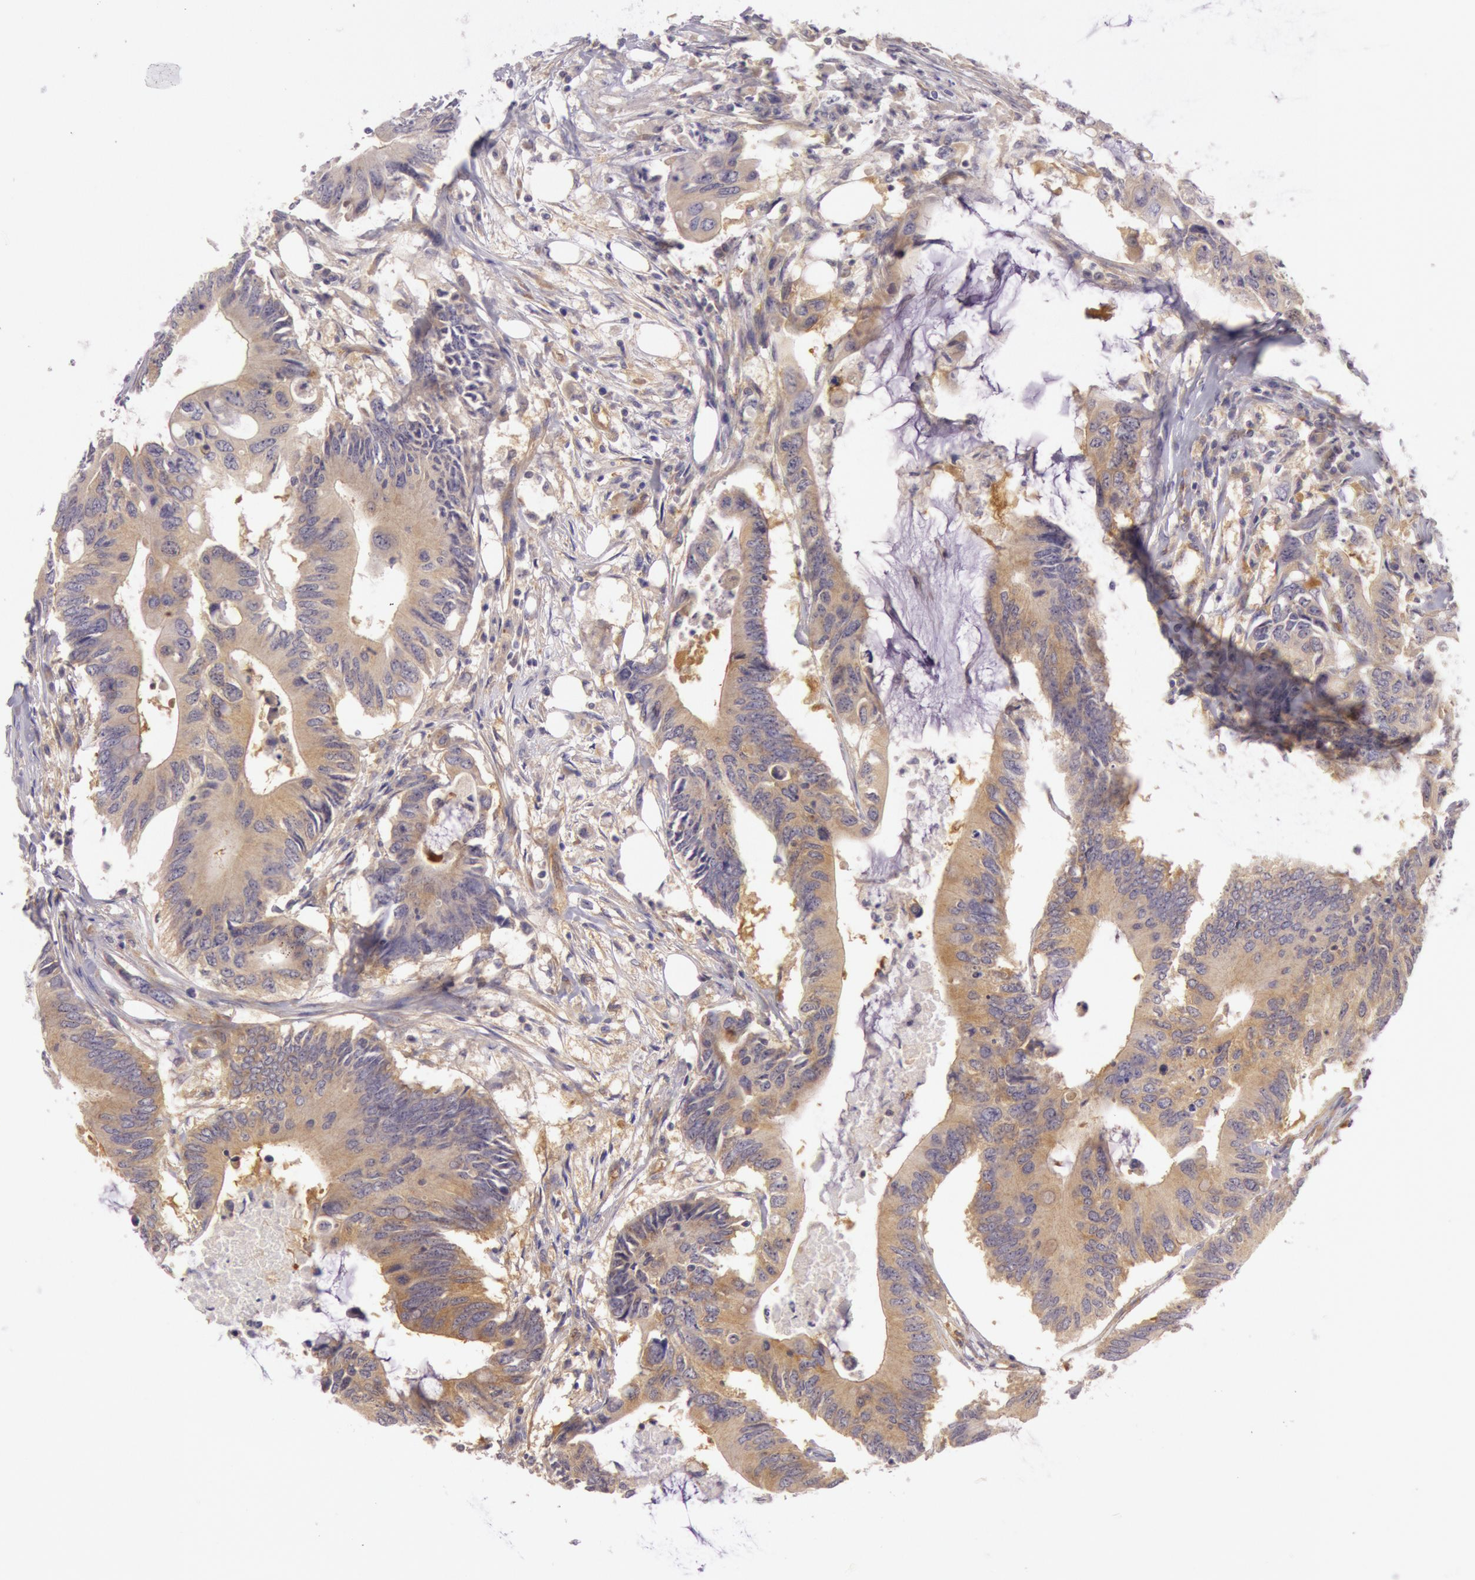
{"staining": {"intensity": "moderate", "quantity": ">75%", "location": "cytoplasmic/membranous"}, "tissue": "colorectal cancer", "cell_type": "Tumor cells", "image_type": "cancer", "snomed": [{"axis": "morphology", "description": "Adenocarcinoma, NOS"}, {"axis": "topography", "description": "Colon"}], "caption": "A medium amount of moderate cytoplasmic/membranous expression is present in about >75% of tumor cells in colorectal adenocarcinoma tissue.", "gene": "CHUK", "patient": {"sex": "male", "age": 71}}